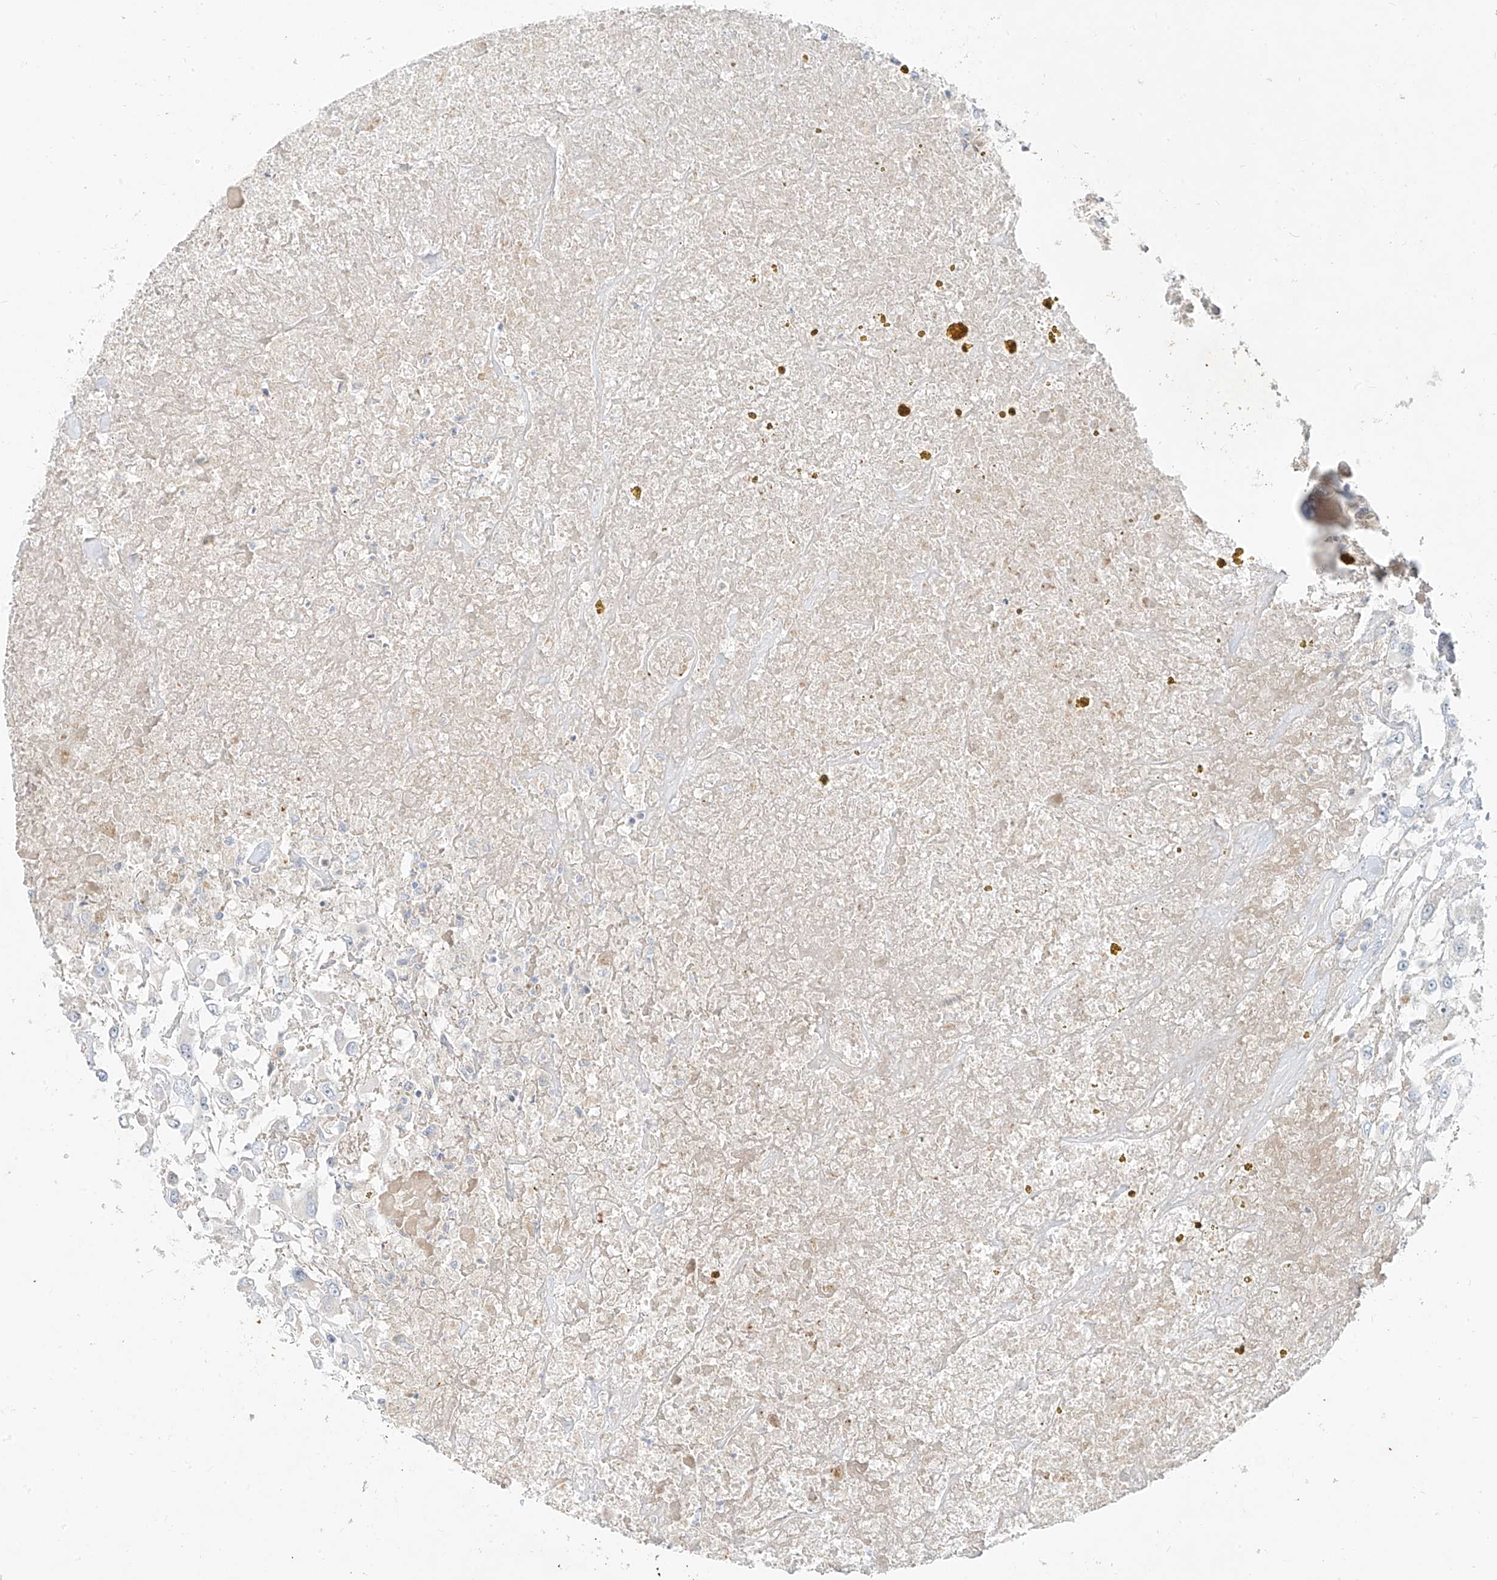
{"staining": {"intensity": "negative", "quantity": "none", "location": "none"}, "tissue": "renal cancer", "cell_type": "Tumor cells", "image_type": "cancer", "snomed": [{"axis": "morphology", "description": "Adenocarcinoma, NOS"}, {"axis": "topography", "description": "Kidney"}], "caption": "Tumor cells show no significant protein expression in renal adenocarcinoma.", "gene": "C2orf42", "patient": {"sex": "female", "age": 52}}